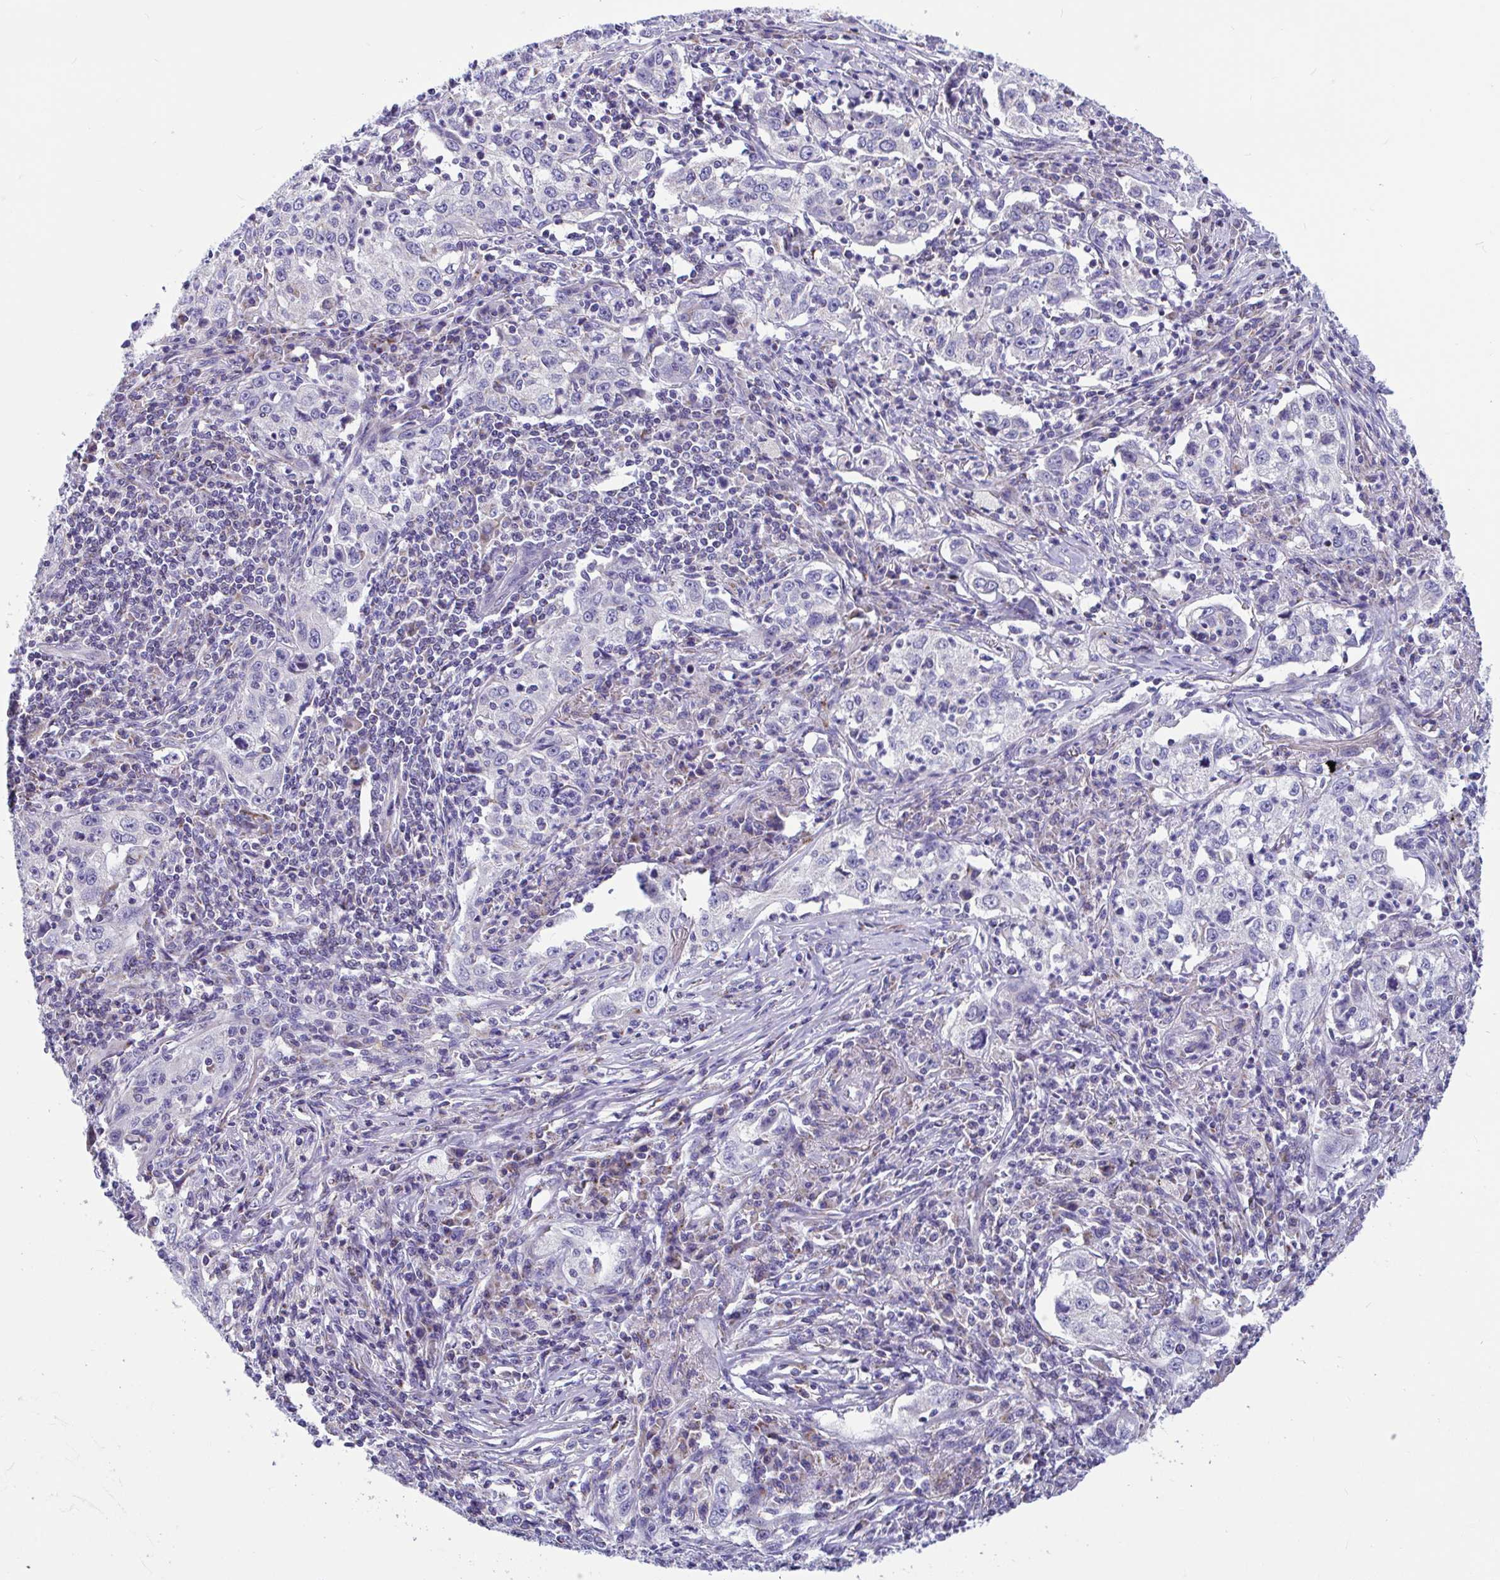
{"staining": {"intensity": "negative", "quantity": "none", "location": "none"}, "tissue": "lung cancer", "cell_type": "Tumor cells", "image_type": "cancer", "snomed": [{"axis": "morphology", "description": "Squamous cell carcinoma, NOS"}, {"axis": "topography", "description": "Lung"}], "caption": "Tumor cells show no significant protein expression in squamous cell carcinoma (lung). (Brightfield microscopy of DAB IHC at high magnification).", "gene": "OR13A1", "patient": {"sex": "male", "age": 71}}